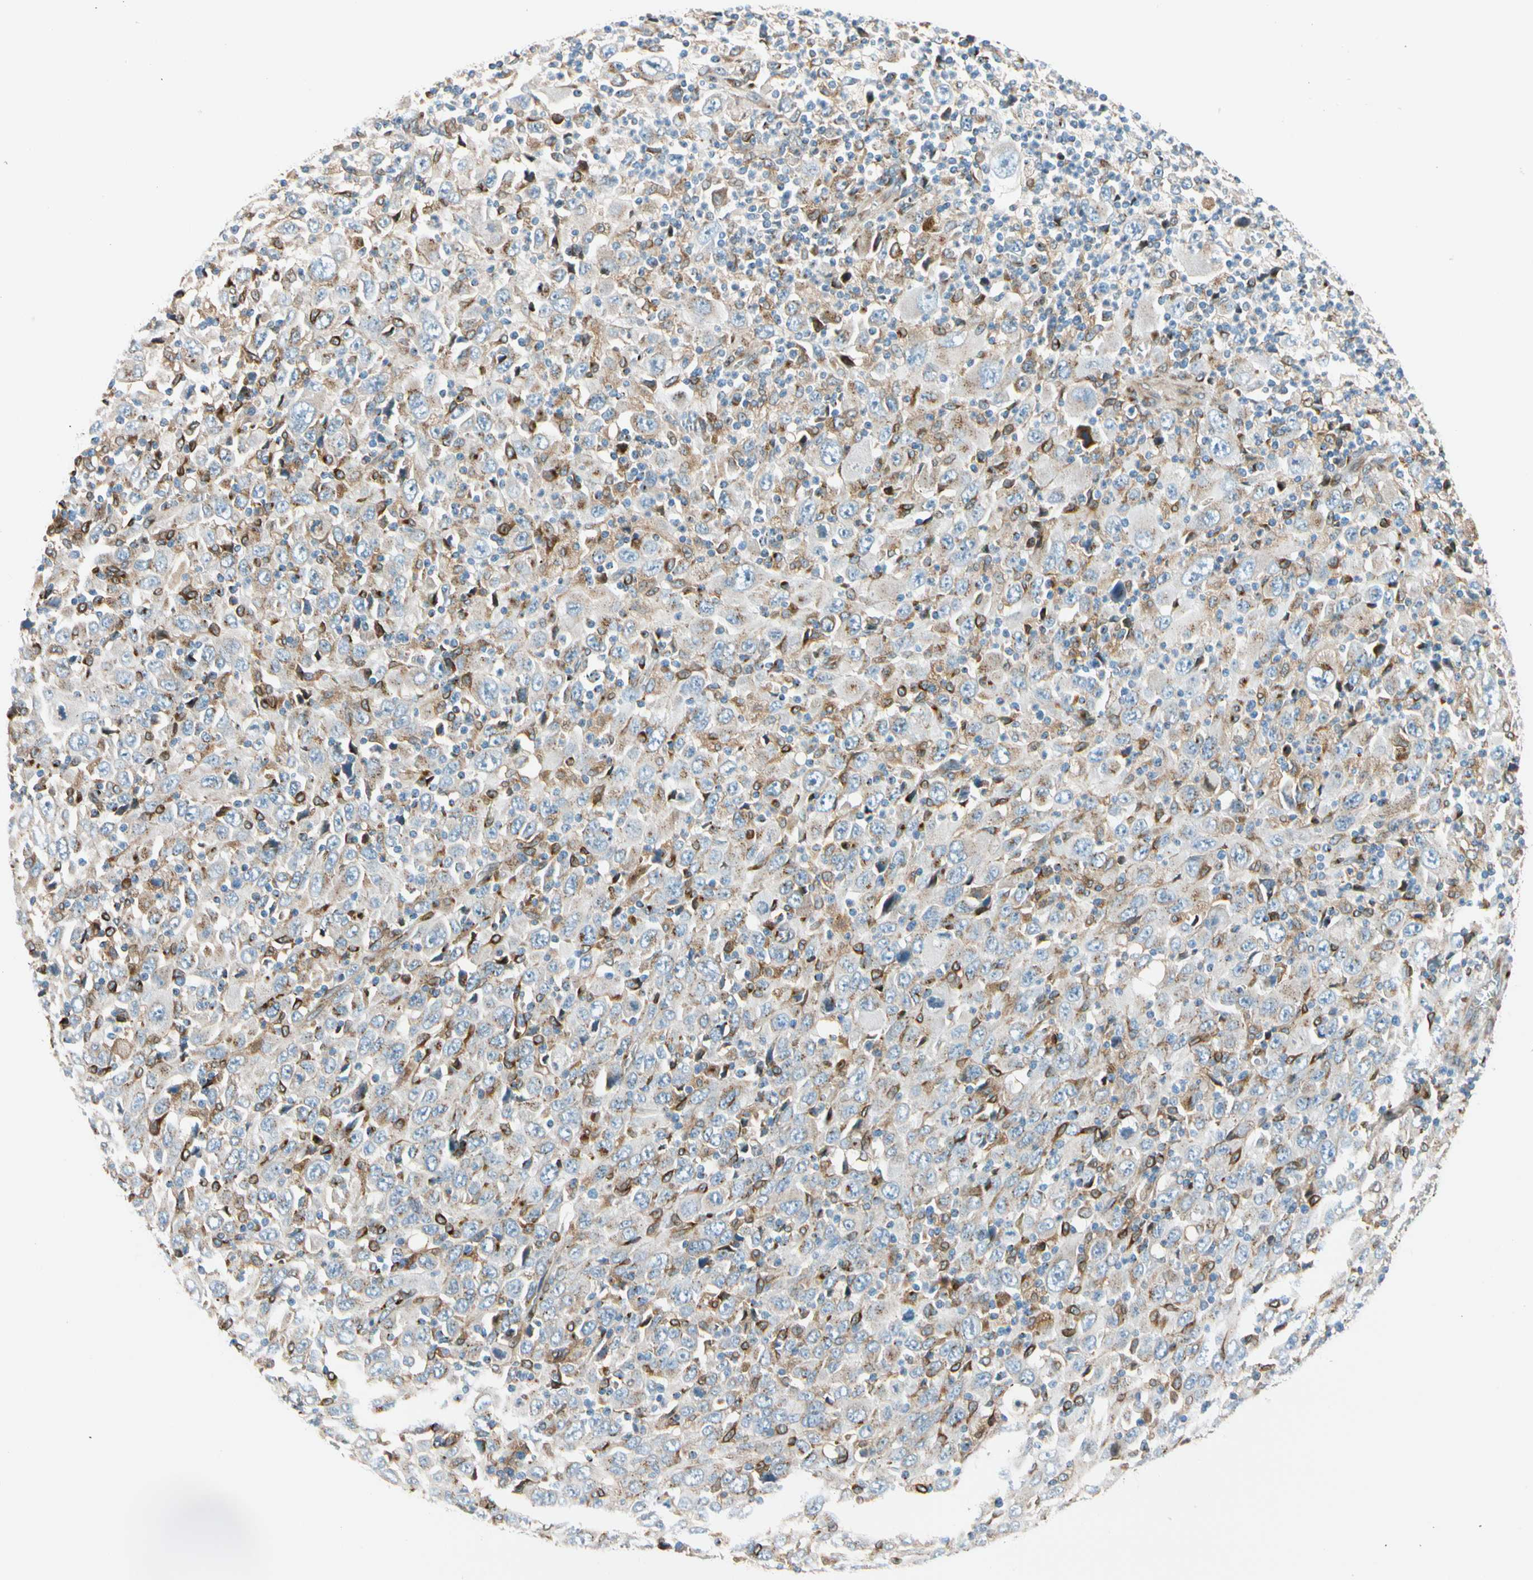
{"staining": {"intensity": "moderate", "quantity": "25%-75%", "location": "cytoplasmic/membranous"}, "tissue": "melanoma", "cell_type": "Tumor cells", "image_type": "cancer", "snomed": [{"axis": "morphology", "description": "Malignant melanoma, Metastatic site"}, {"axis": "topography", "description": "Skin"}], "caption": "Protein analysis of melanoma tissue displays moderate cytoplasmic/membranous expression in about 25%-75% of tumor cells. (DAB = brown stain, brightfield microscopy at high magnification).", "gene": "NUCB1", "patient": {"sex": "female", "age": 56}}